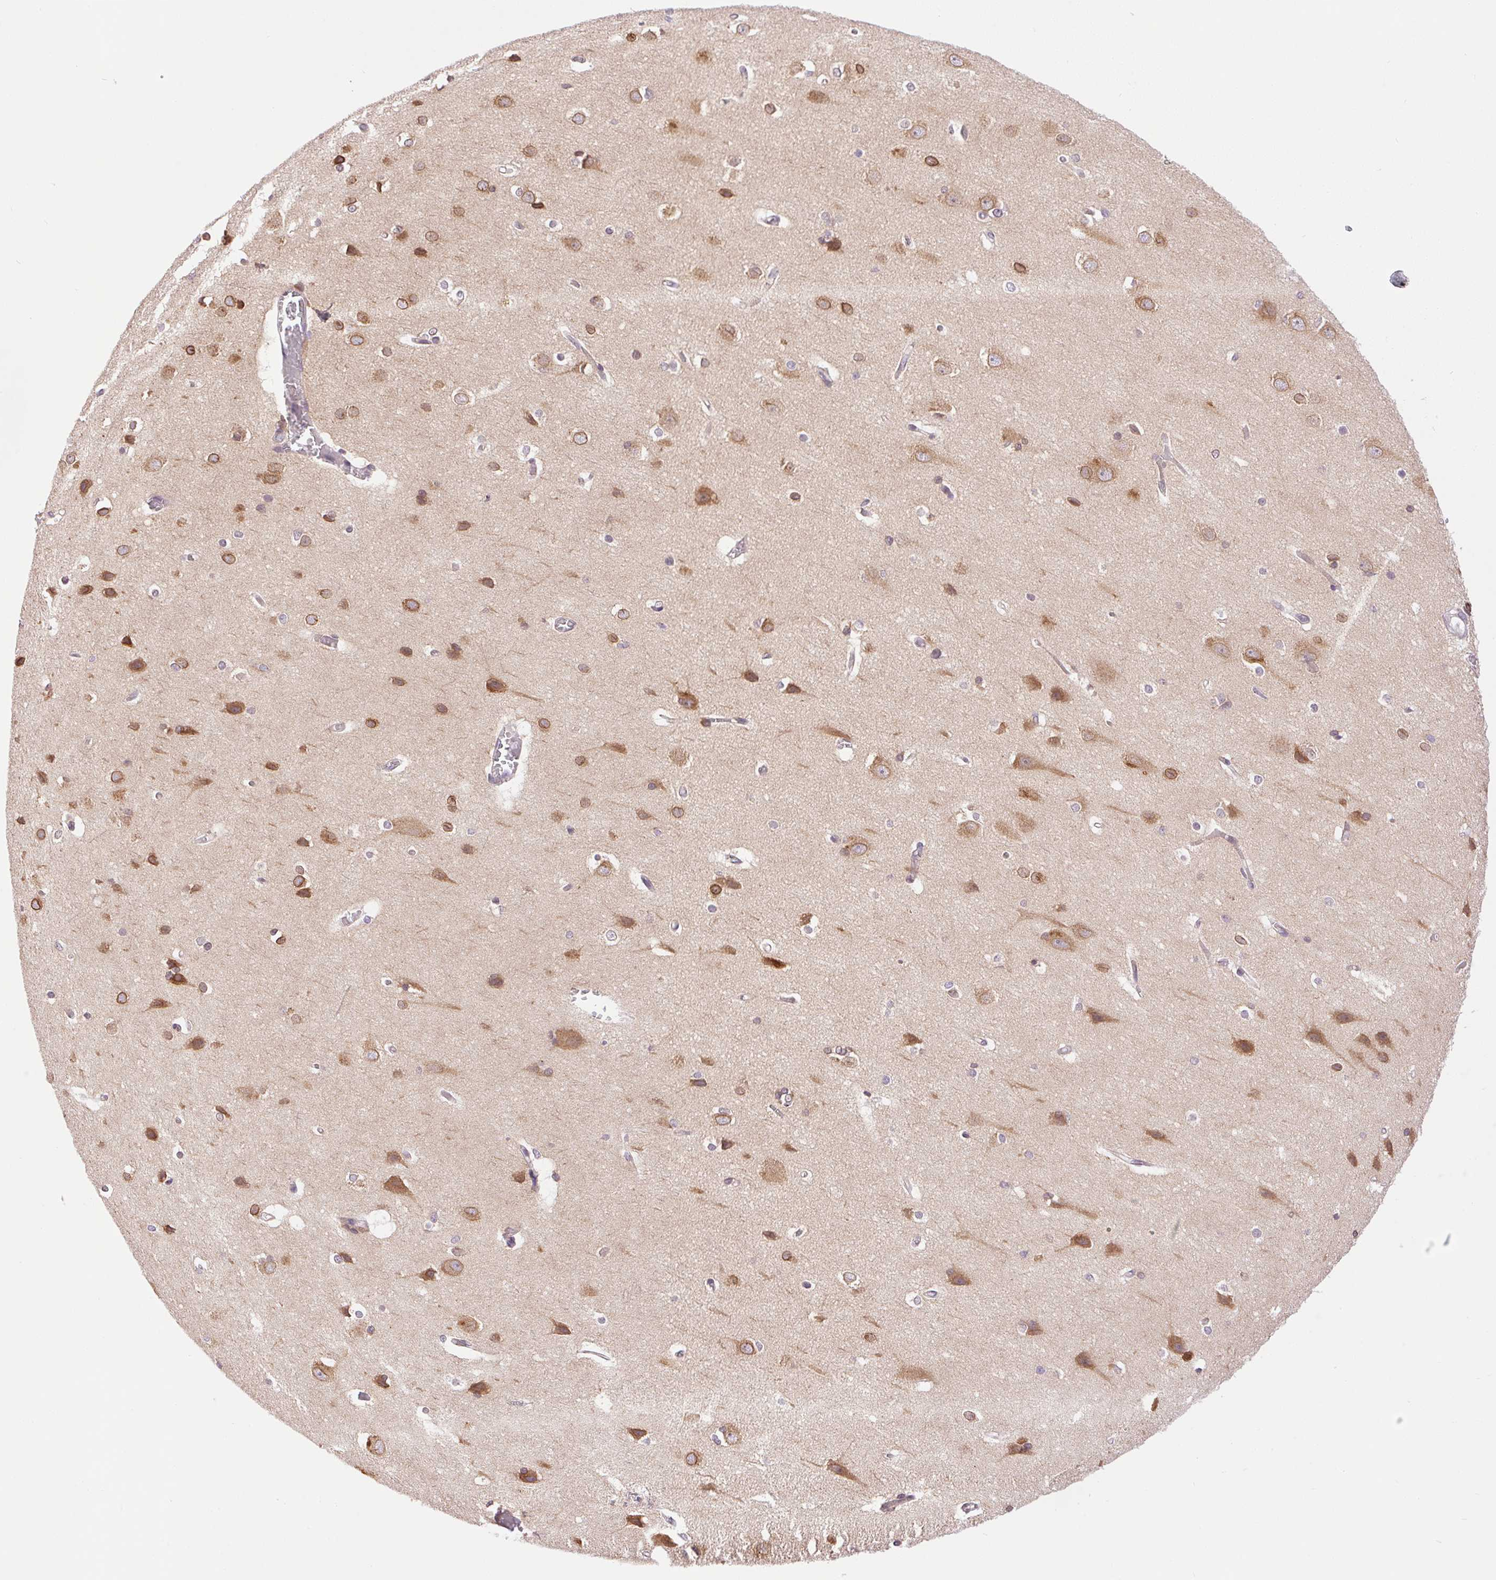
{"staining": {"intensity": "negative", "quantity": "none", "location": "none"}, "tissue": "cerebral cortex", "cell_type": "Endothelial cells", "image_type": "normal", "snomed": [{"axis": "morphology", "description": "Normal tissue, NOS"}, {"axis": "topography", "description": "Cerebral cortex"}], "caption": "Cerebral cortex was stained to show a protein in brown. There is no significant expression in endothelial cells. (Brightfield microscopy of DAB IHC at high magnification).", "gene": "SMIM13", "patient": {"sex": "male", "age": 37}}